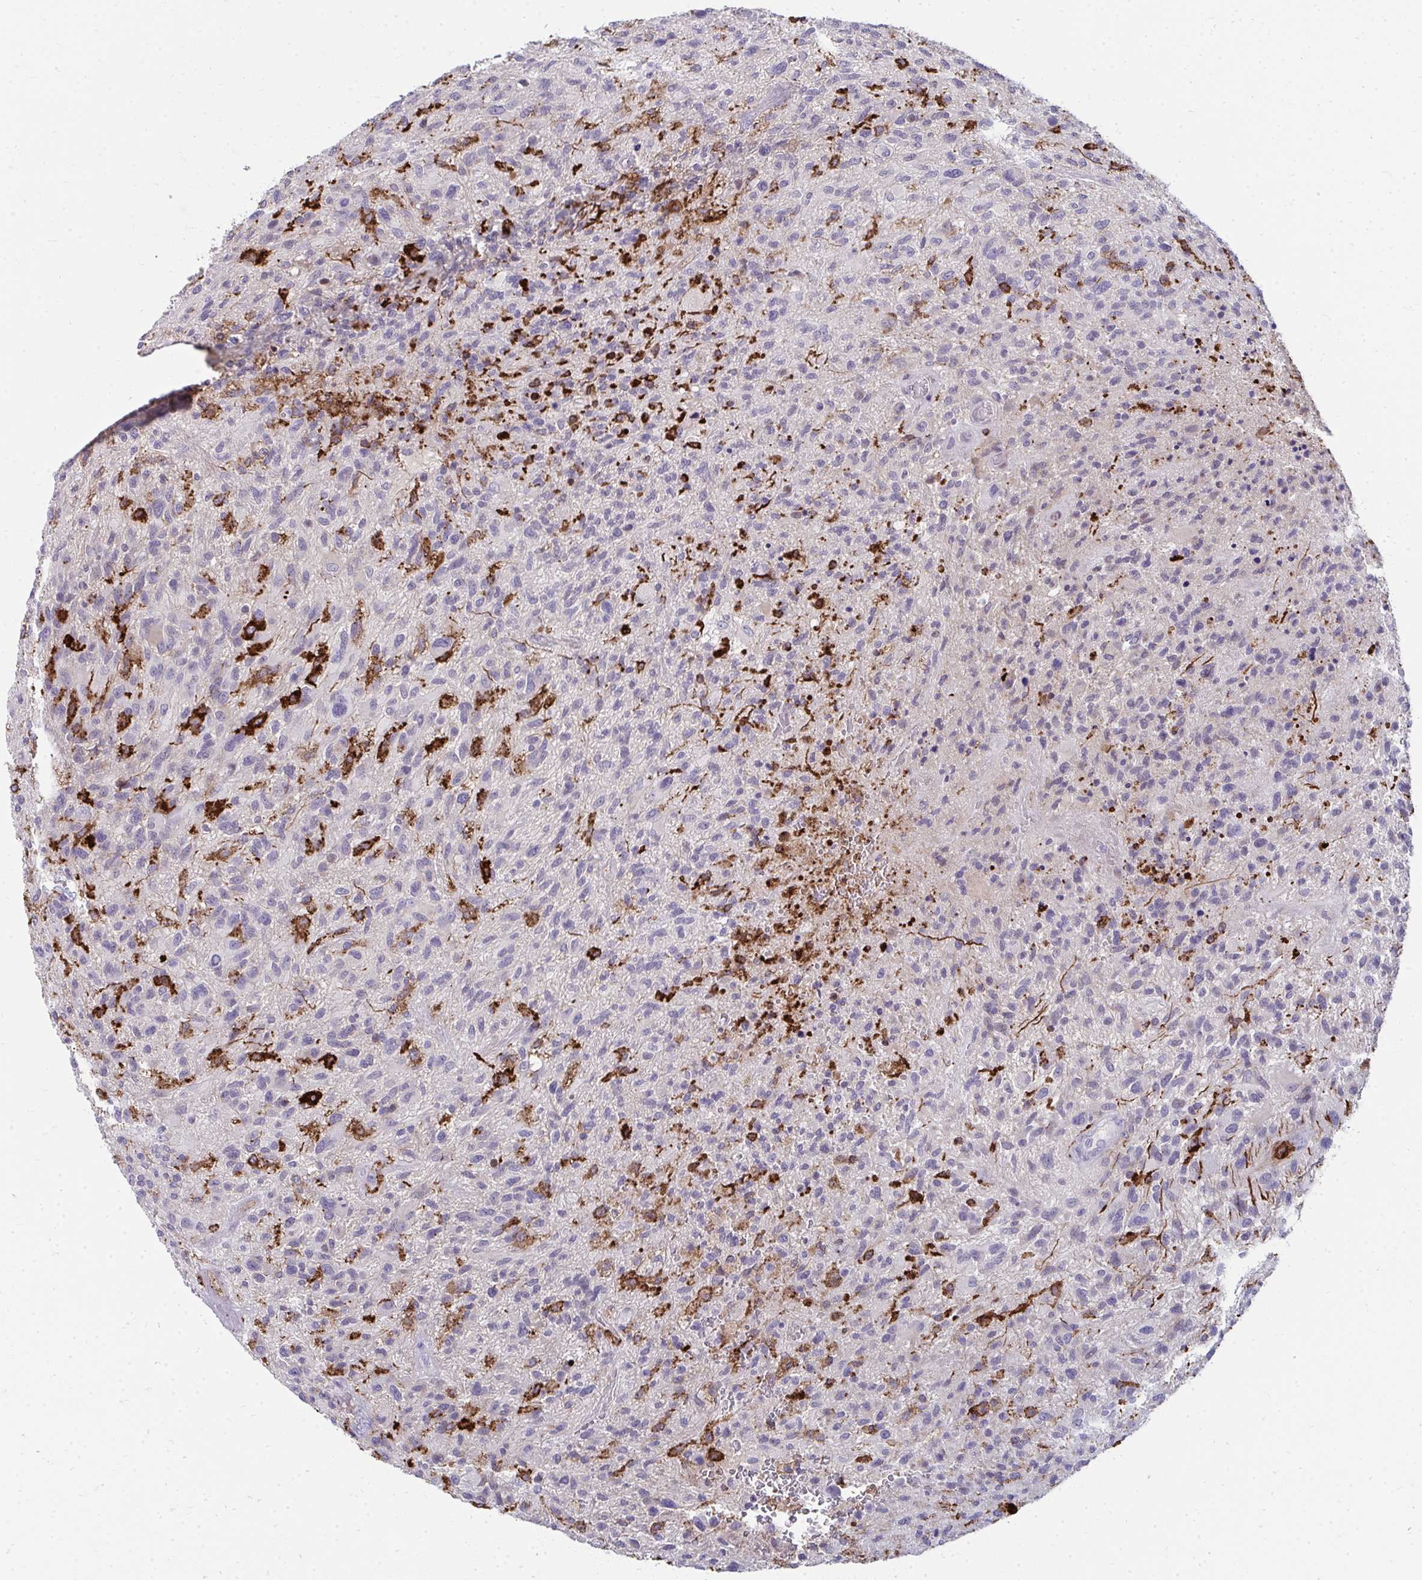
{"staining": {"intensity": "strong", "quantity": "<25%", "location": "cytoplasmic/membranous"}, "tissue": "glioma", "cell_type": "Tumor cells", "image_type": "cancer", "snomed": [{"axis": "morphology", "description": "Glioma, malignant, High grade"}, {"axis": "topography", "description": "Brain"}], "caption": "Protein staining by immunohistochemistry shows strong cytoplasmic/membranous staining in approximately <25% of tumor cells in malignant glioma (high-grade).", "gene": "CD163", "patient": {"sex": "male", "age": 47}}